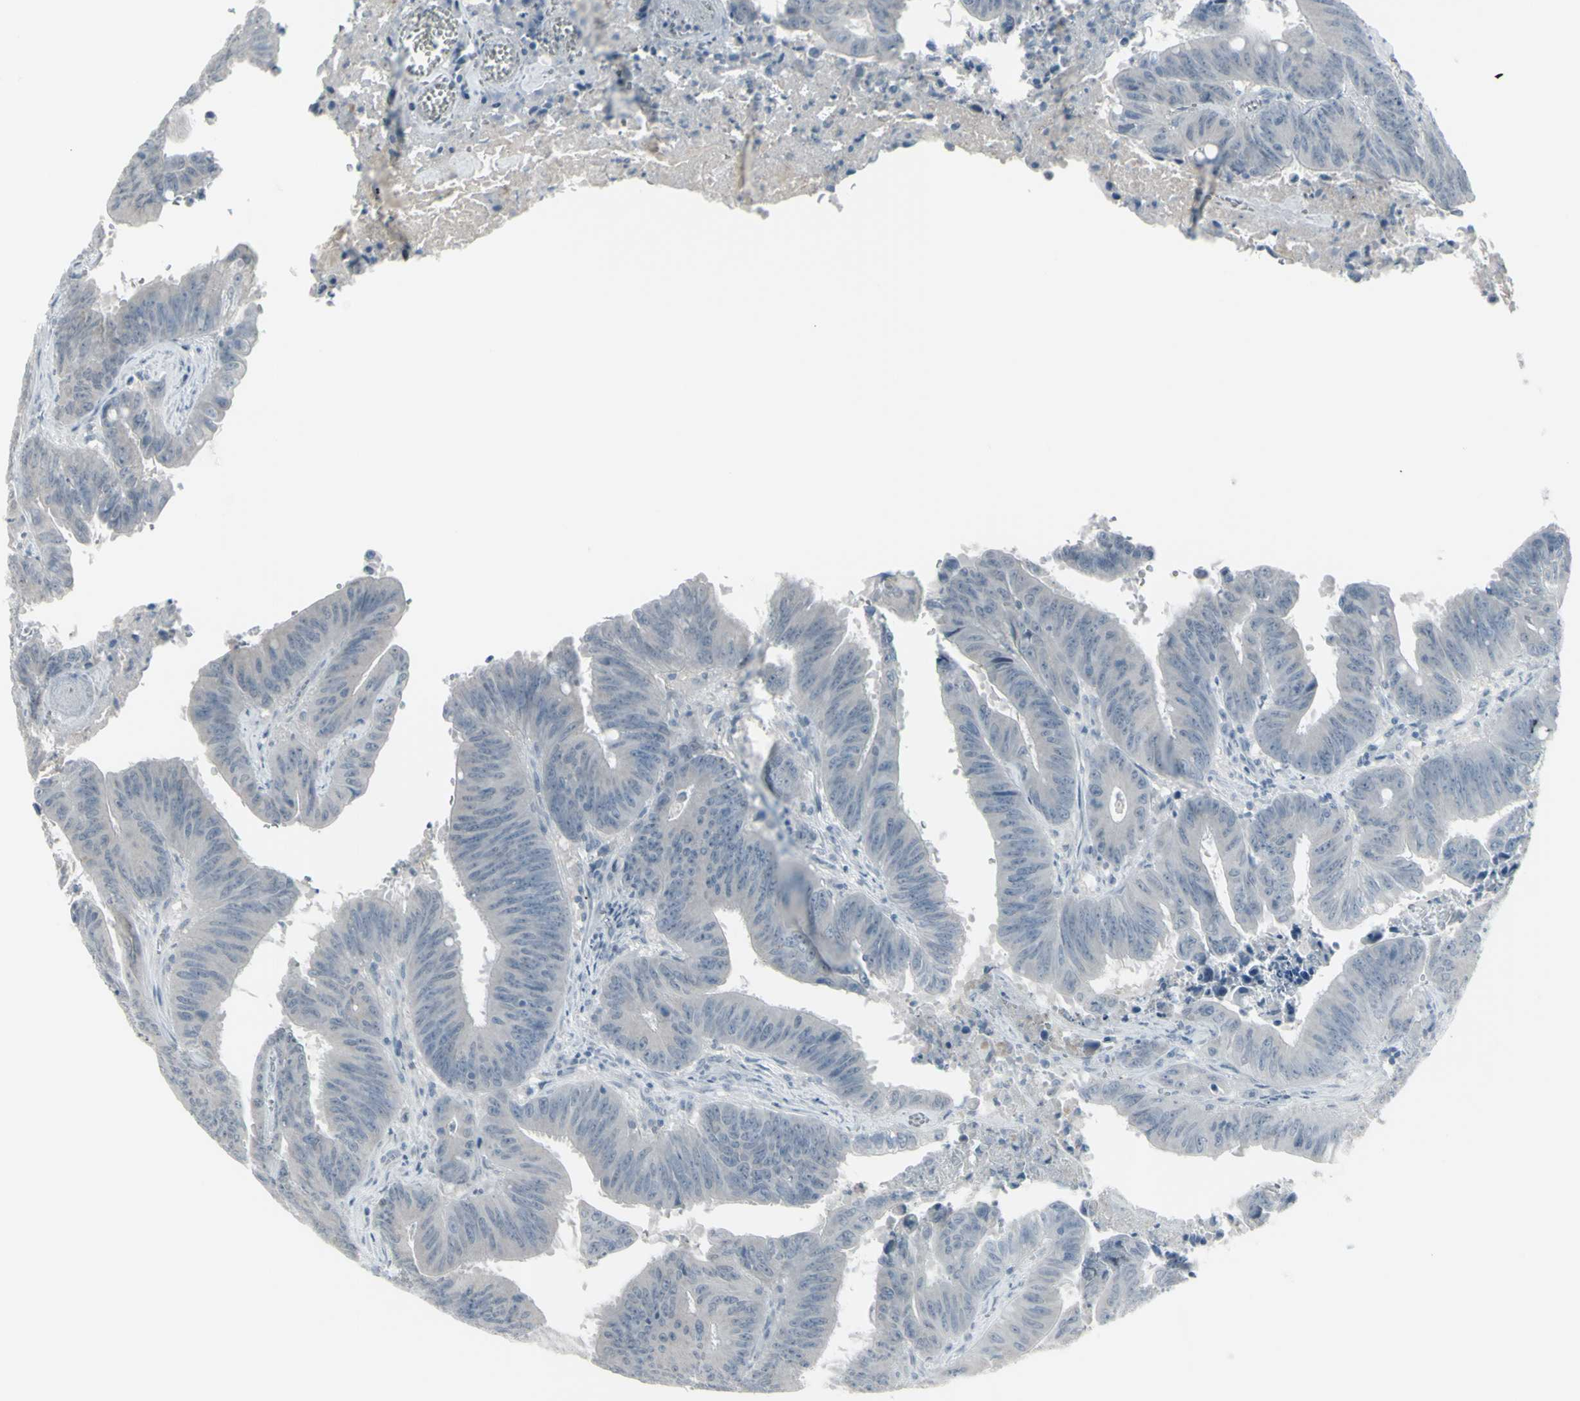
{"staining": {"intensity": "negative", "quantity": "none", "location": "none"}, "tissue": "colorectal cancer", "cell_type": "Tumor cells", "image_type": "cancer", "snomed": [{"axis": "morphology", "description": "Adenocarcinoma, NOS"}, {"axis": "topography", "description": "Colon"}], "caption": "A histopathology image of human adenocarcinoma (colorectal) is negative for staining in tumor cells. (Brightfield microscopy of DAB (3,3'-diaminobenzidine) IHC at high magnification).", "gene": "RAB3A", "patient": {"sex": "male", "age": 45}}